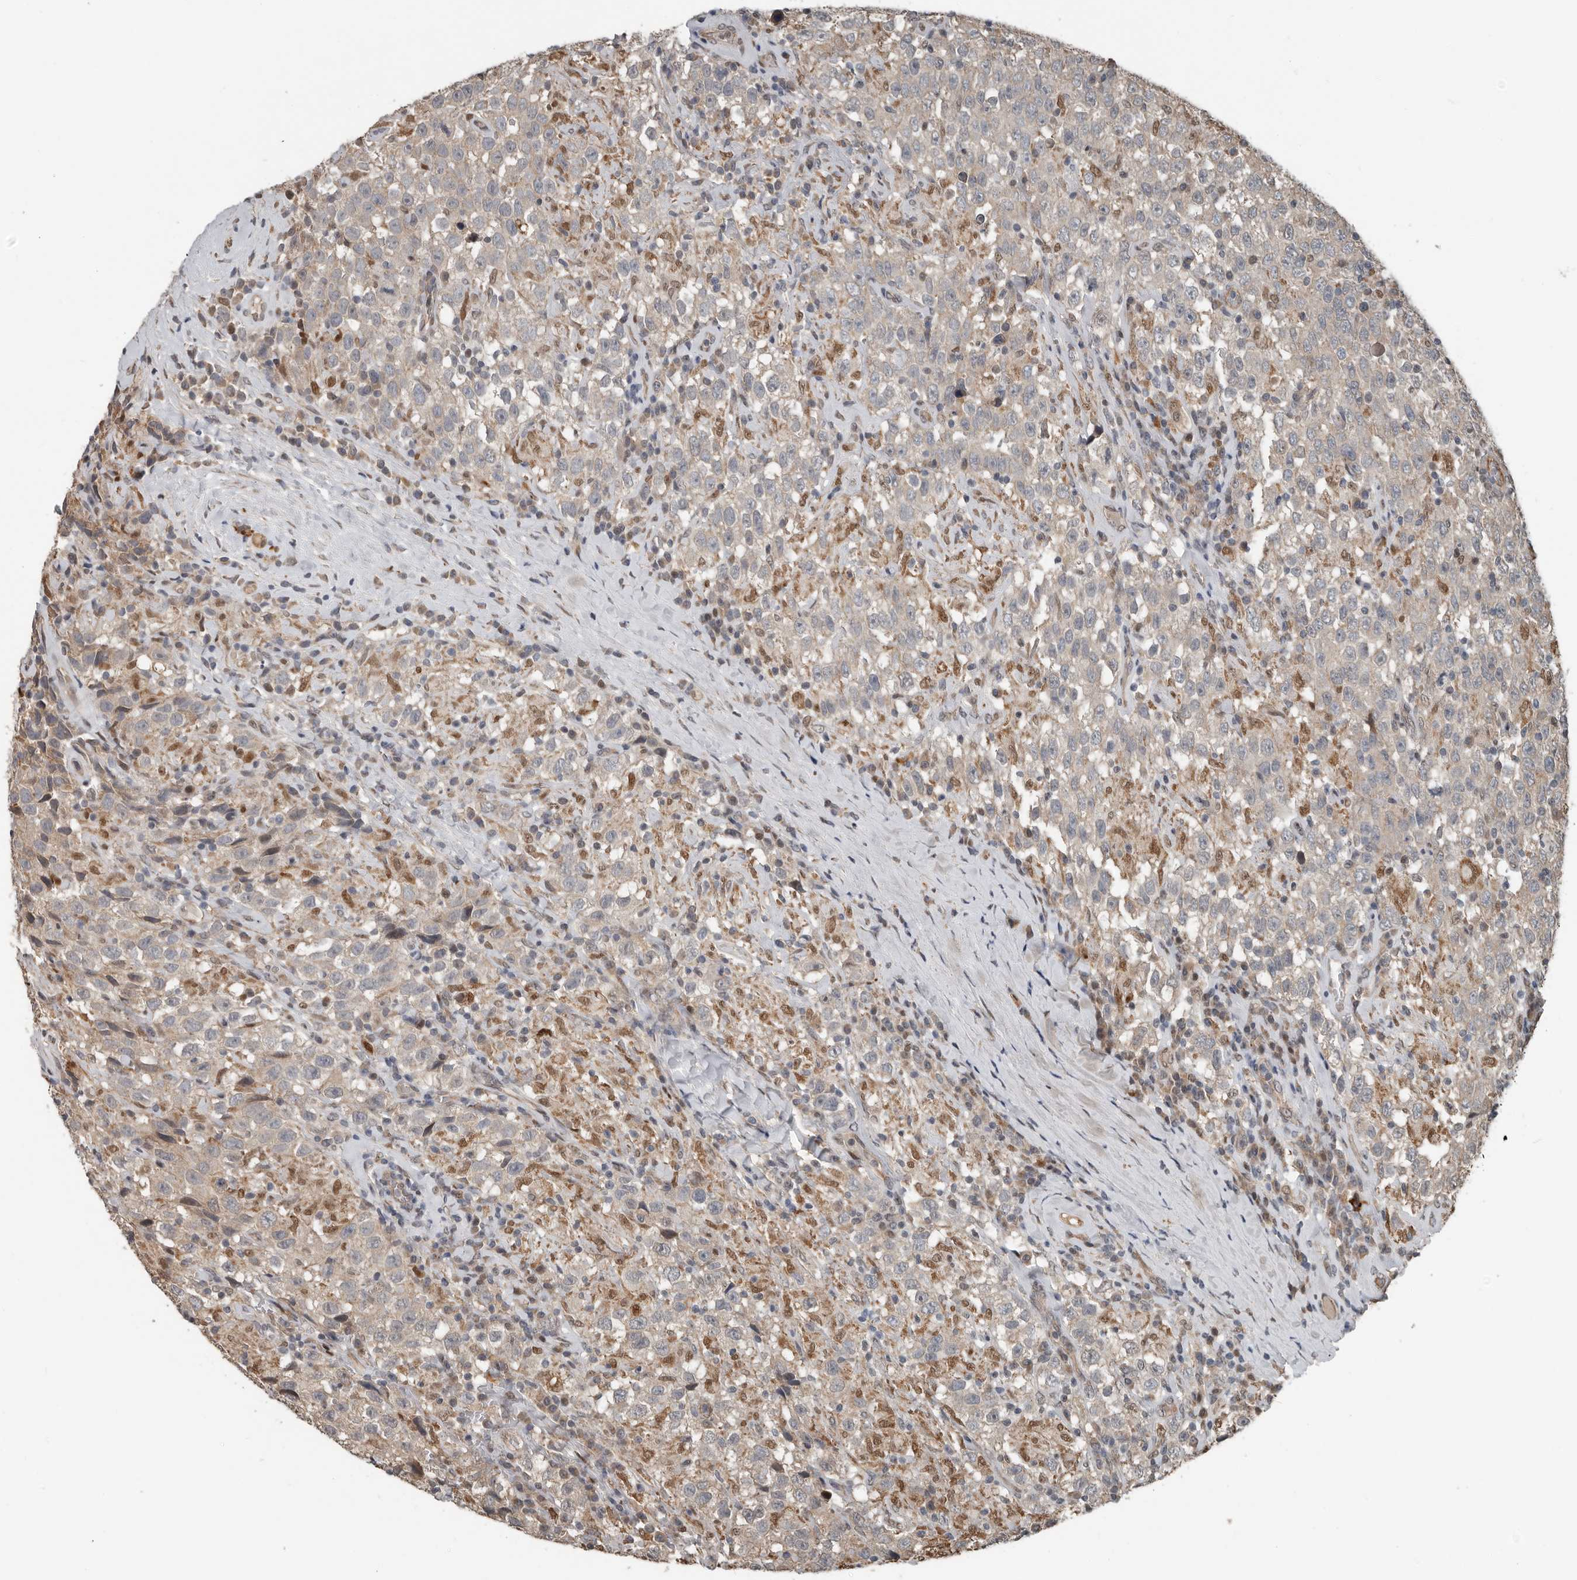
{"staining": {"intensity": "weak", "quantity": "<25%", "location": "cytoplasmic/membranous"}, "tissue": "testis cancer", "cell_type": "Tumor cells", "image_type": "cancer", "snomed": [{"axis": "morphology", "description": "Seminoma, NOS"}, {"axis": "topography", "description": "Testis"}], "caption": "There is no significant positivity in tumor cells of testis cancer.", "gene": "YOD1", "patient": {"sex": "male", "age": 41}}